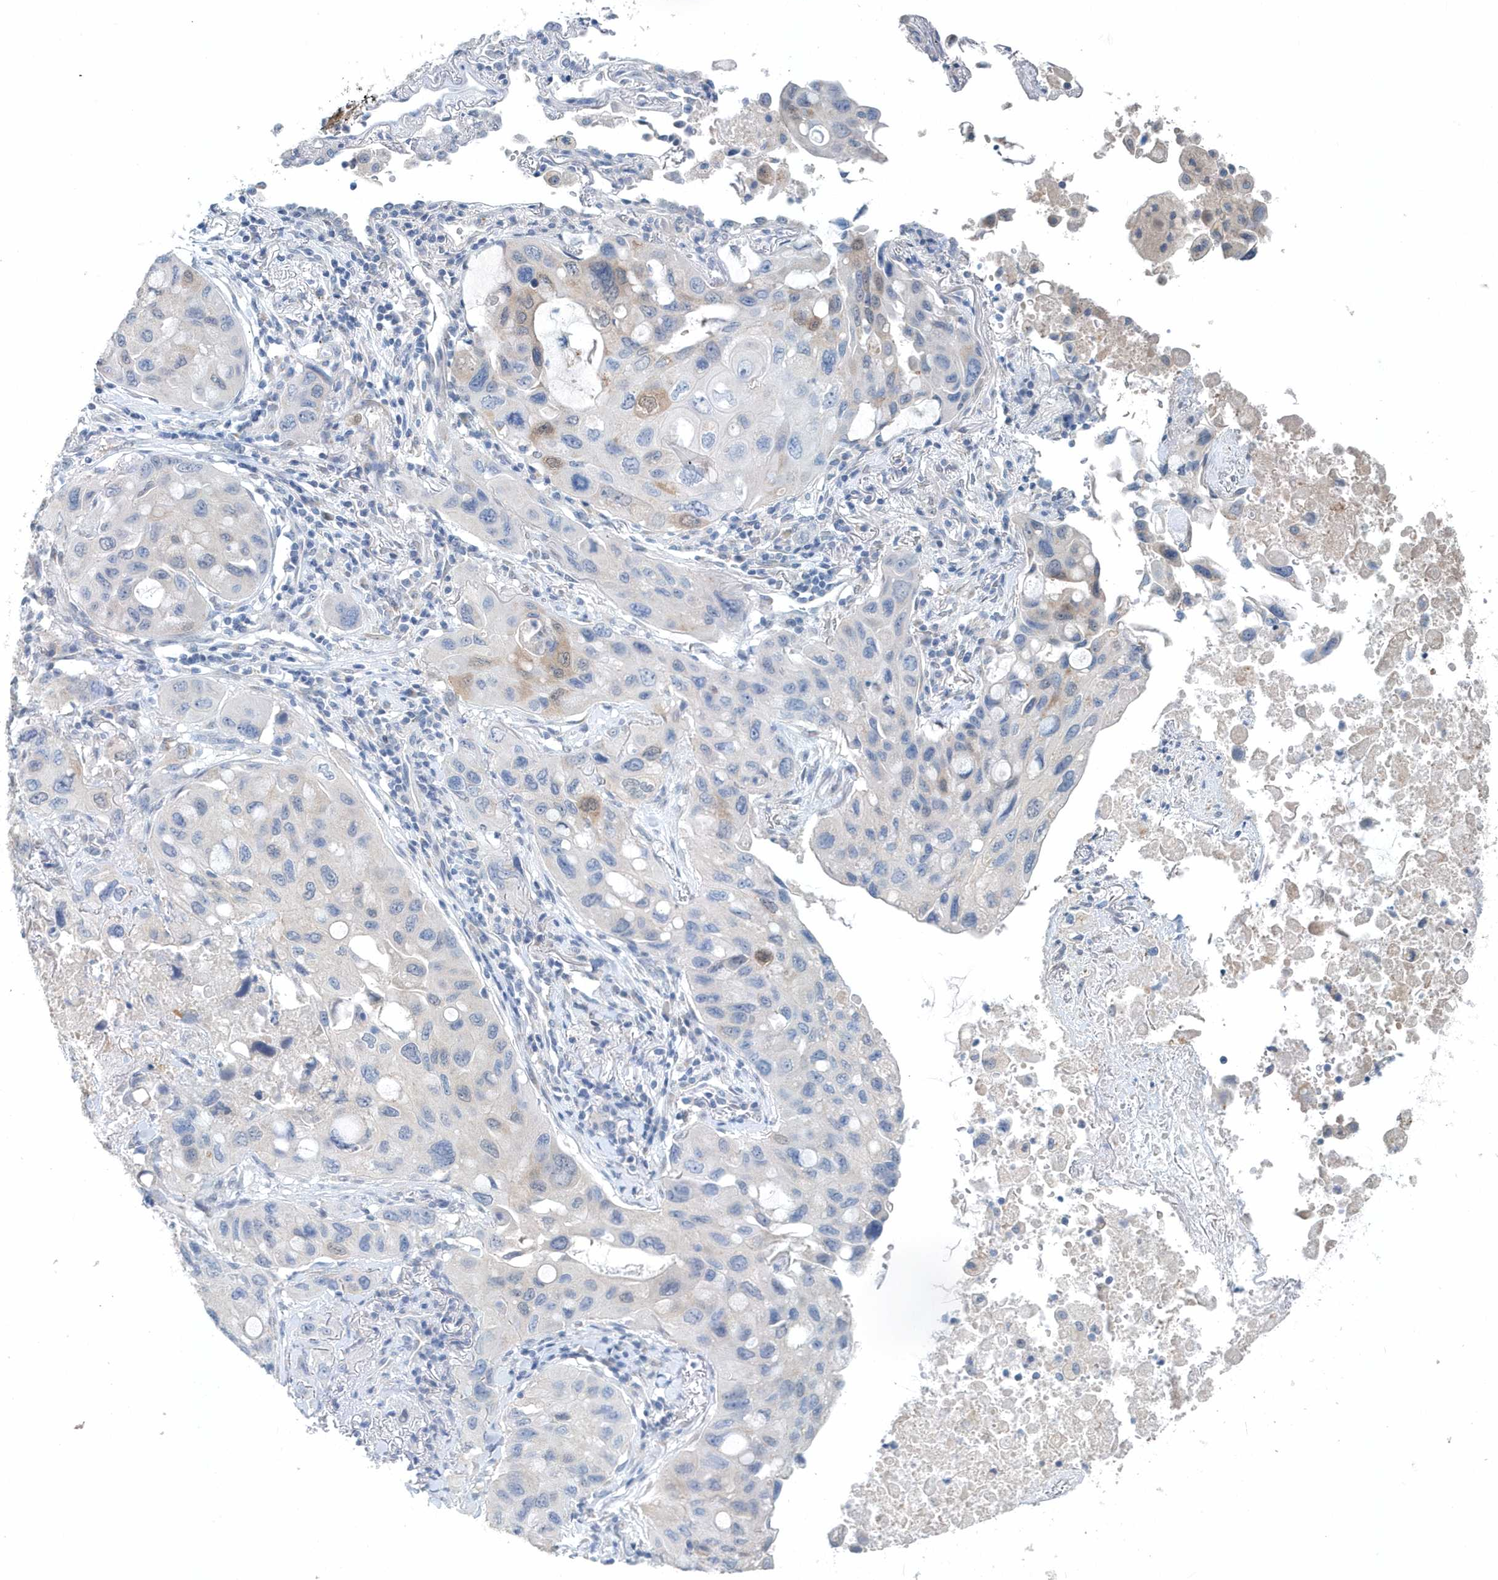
{"staining": {"intensity": "negative", "quantity": "none", "location": "none"}, "tissue": "lung cancer", "cell_type": "Tumor cells", "image_type": "cancer", "snomed": [{"axis": "morphology", "description": "Squamous cell carcinoma, NOS"}, {"axis": "topography", "description": "Lung"}], "caption": "Tumor cells show no significant positivity in lung cancer (squamous cell carcinoma).", "gene": "PFN2", "patient": {"sex": "female", "age": 73}}